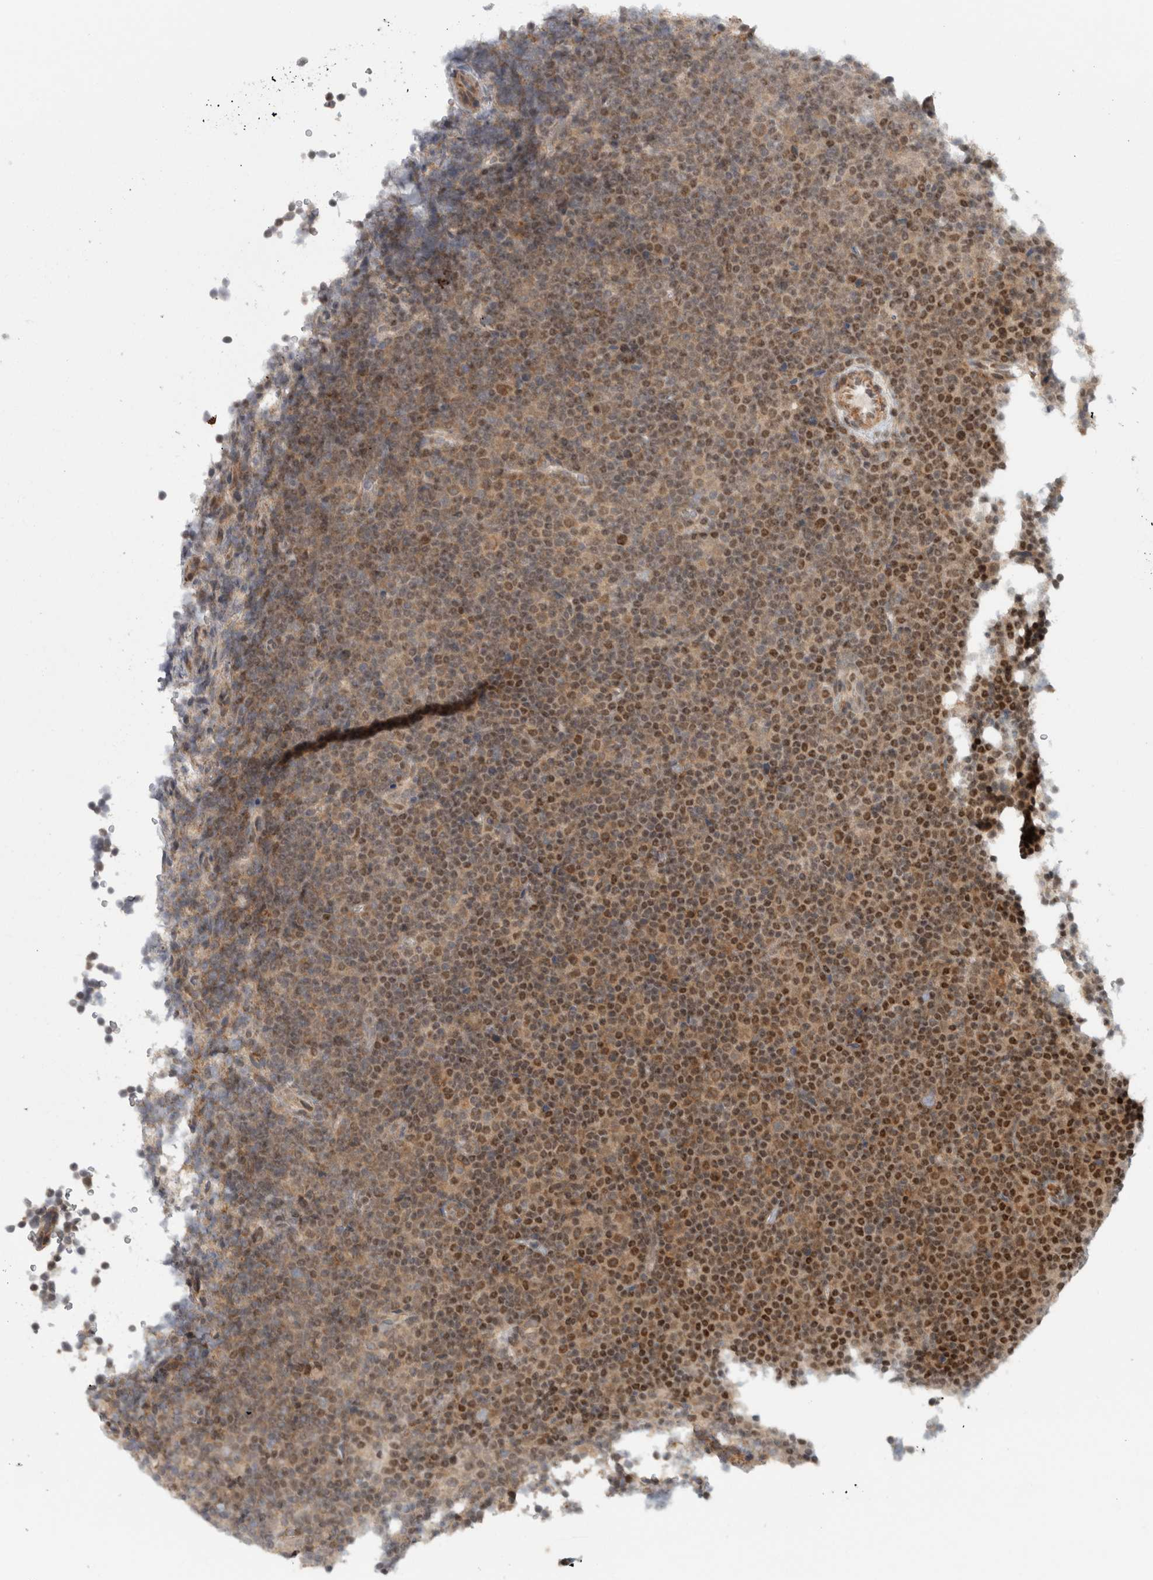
{"staining": {"intensity": "moderate", "quantity": ">75%", "location": "nuclear"}, "tissue": "lymphoma", "cell_type": "Tumor cells", "image_type": "cancer", "snomed": [{"axis": "morphology", "description": "Malignant lymphoma, non-Hodgkin's type, Low grade"}, {"axis": "topography", "description": "Lymph node"}], "caption": "Protein staining demonstrates moderate nuclear expression in approximately >75% of tumor cells in low-grade malignant lymphoma, non-Hodgkin's type.", "gene": "KDM8", "patient": {"sex": "female", "age": 67}}